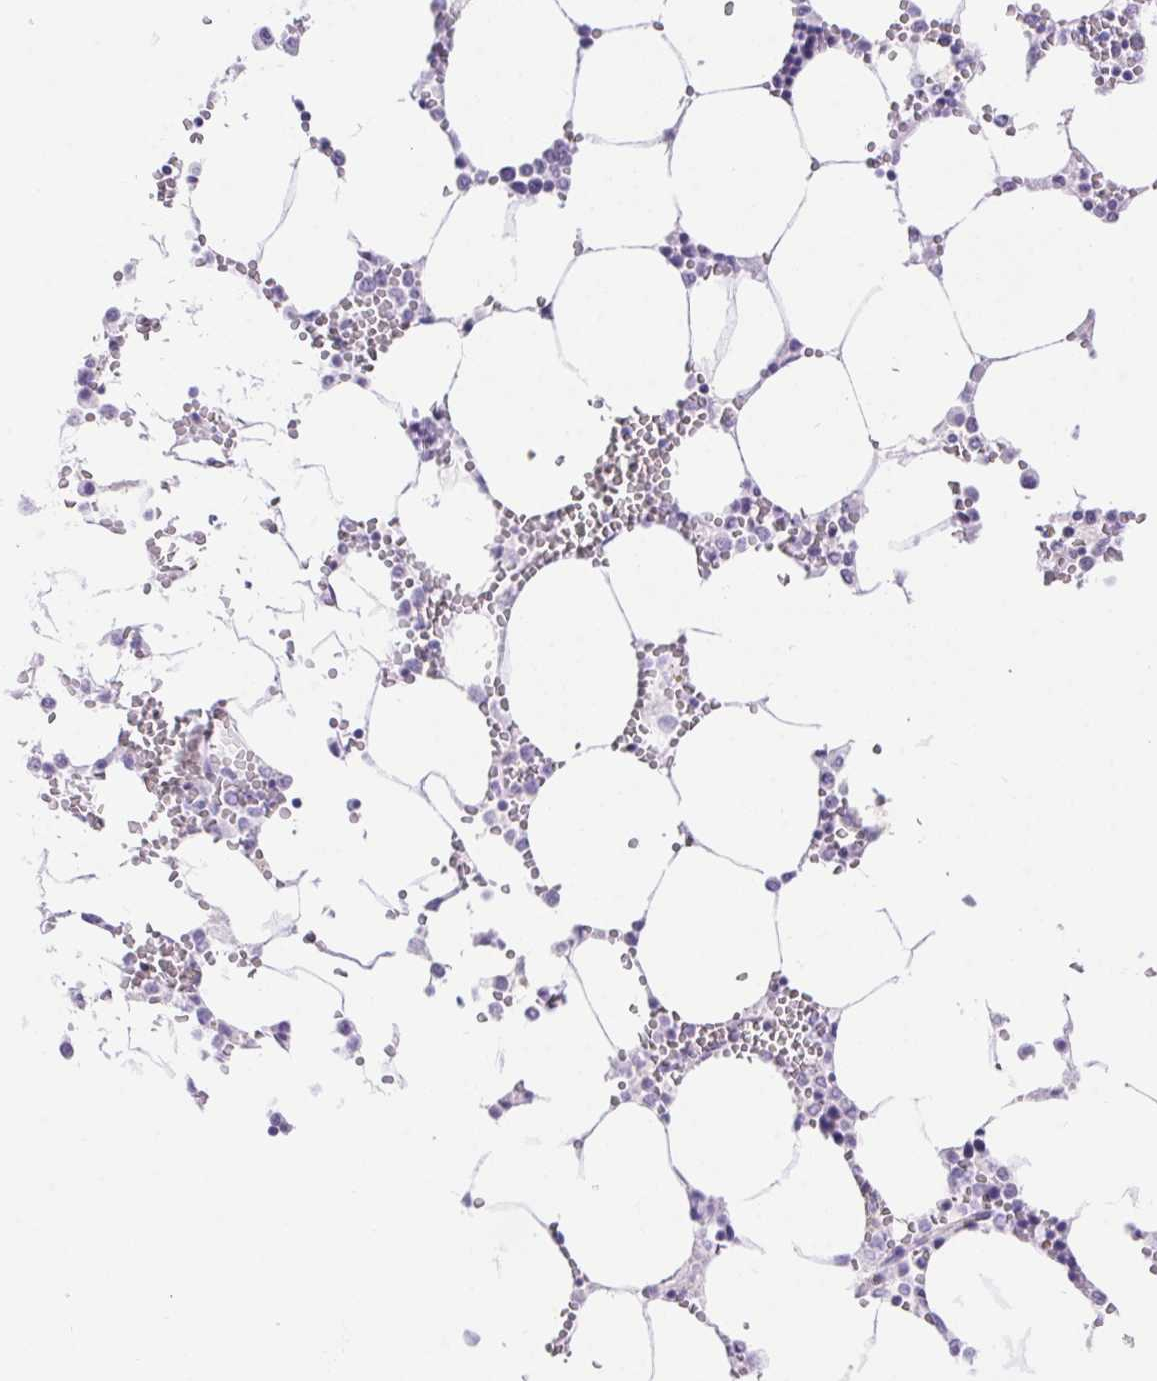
{"staining": {"intensity": "negative", "quantity": "none", "location": "none"}, "tissue": "bone marrow", "cell_type": "Hematopoietic cells", "image_type": "normal", "snomed": [{"axis": "morphology", "description": "Normal tissue, NOS"}, {"axis": "topography", "description": "Bone marrow"}], "caption": "DAB (3,3'-diaminobenzidine) immunohistochemical staining of unremarkable human bone marrow exhibits no significant positivity in hematopoietic cells. (Brightfield microscopy of DAB (3,3'-diaminobenzidine) IHC at high magnification).", "gene": "ERP27", "patient": {"sex": "male", "age": 54}}